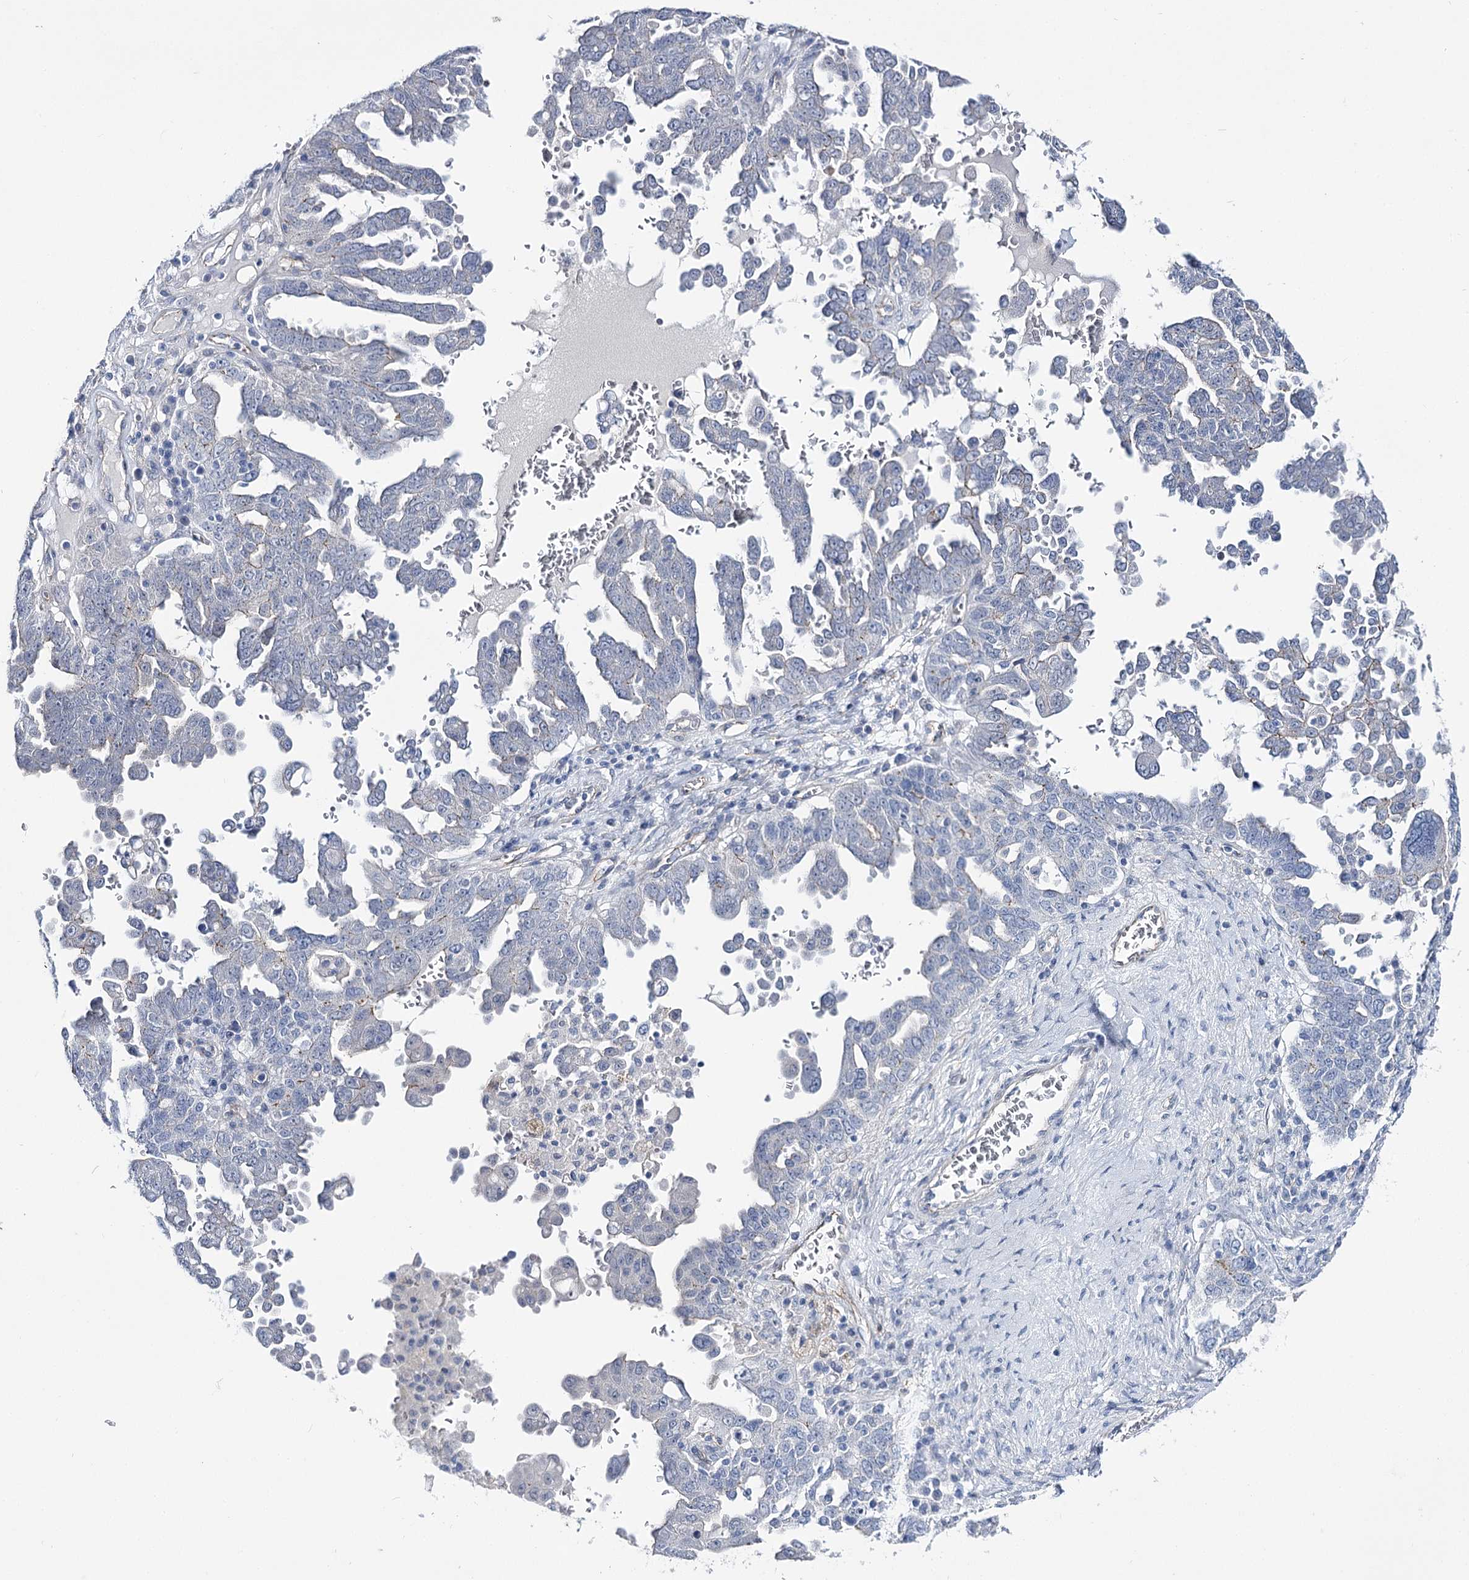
{"staining": {"intensity": "negative", "quantity": "none", "location": "none"}, "tissue": "ovarian cancer", "cell_type": "Tumor cells", "image_type": "cancer", "snomed": [{"axis": "morphology", "description": "Carcinoma, endometroid"}, {"axis": "topography", "description": "Ovary"}], "caption": "Ovarian cancer (endometroid carcinoma) was stained to show a protein in brown. There is no significant positivity in tumor cells. (DAB (3,3'-diaminobenzidine) immunohistochemistry (IHC), high magnification).", "gene": "NRAP", "patient": {"sex": "female", "age": 62}}